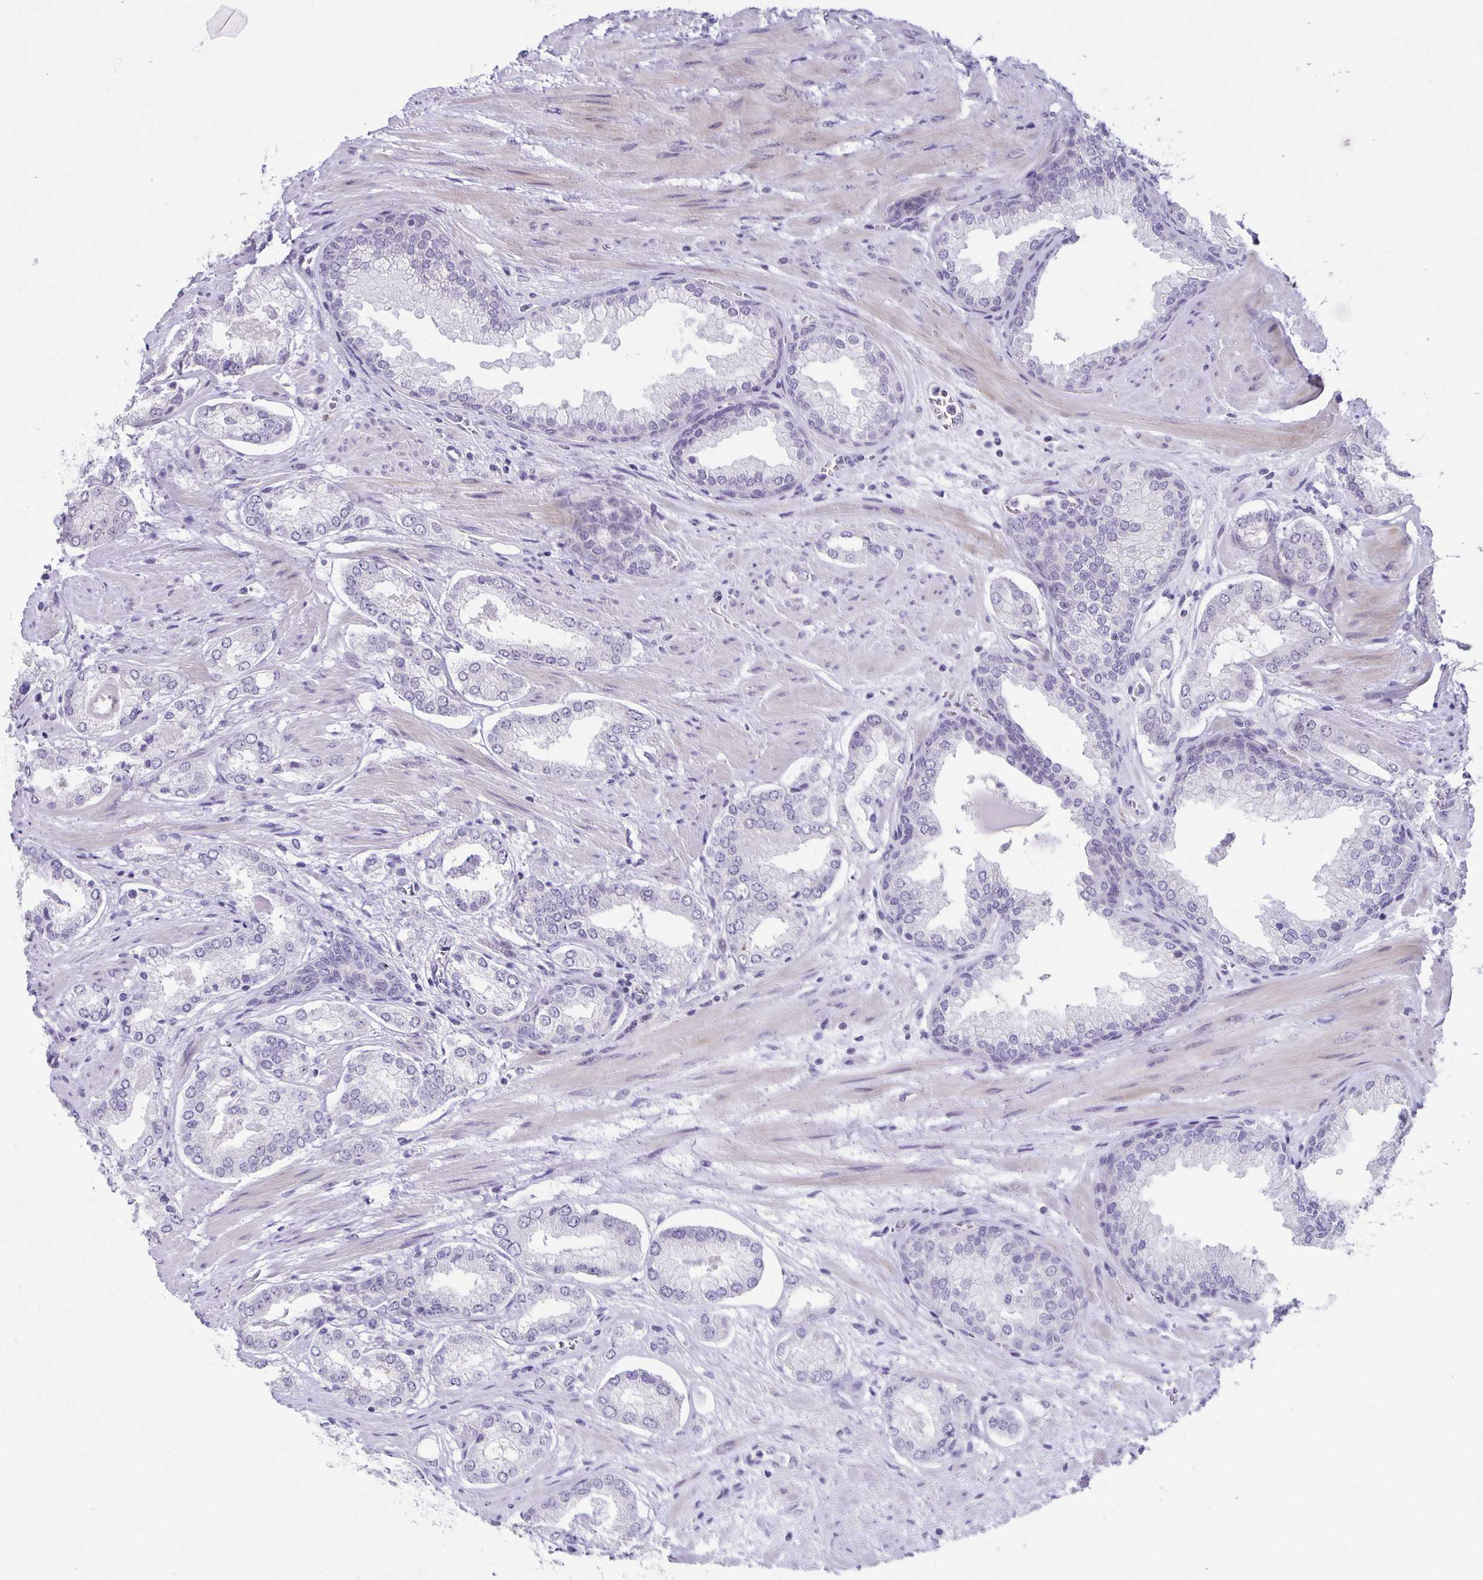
{"staining": {"intensity": "negative", "quantity": "none", "location": "none"}, "tissue": "prostate cancer", "cell_type": "Tumor cells", "image_type": "cancer", "snomed": [{"axis": "morphology", "description": "Adenocarcinoma, Low grade"}, {"axis": "topography", "description": "Prostate"}], "caption": "Adenocarcinoma (low-grade) (prostate) stained for a protein using IHC displays no positivity tumor cells.", "gene": "PHRF1", "patient": {"sex": "male", "age": 64}}